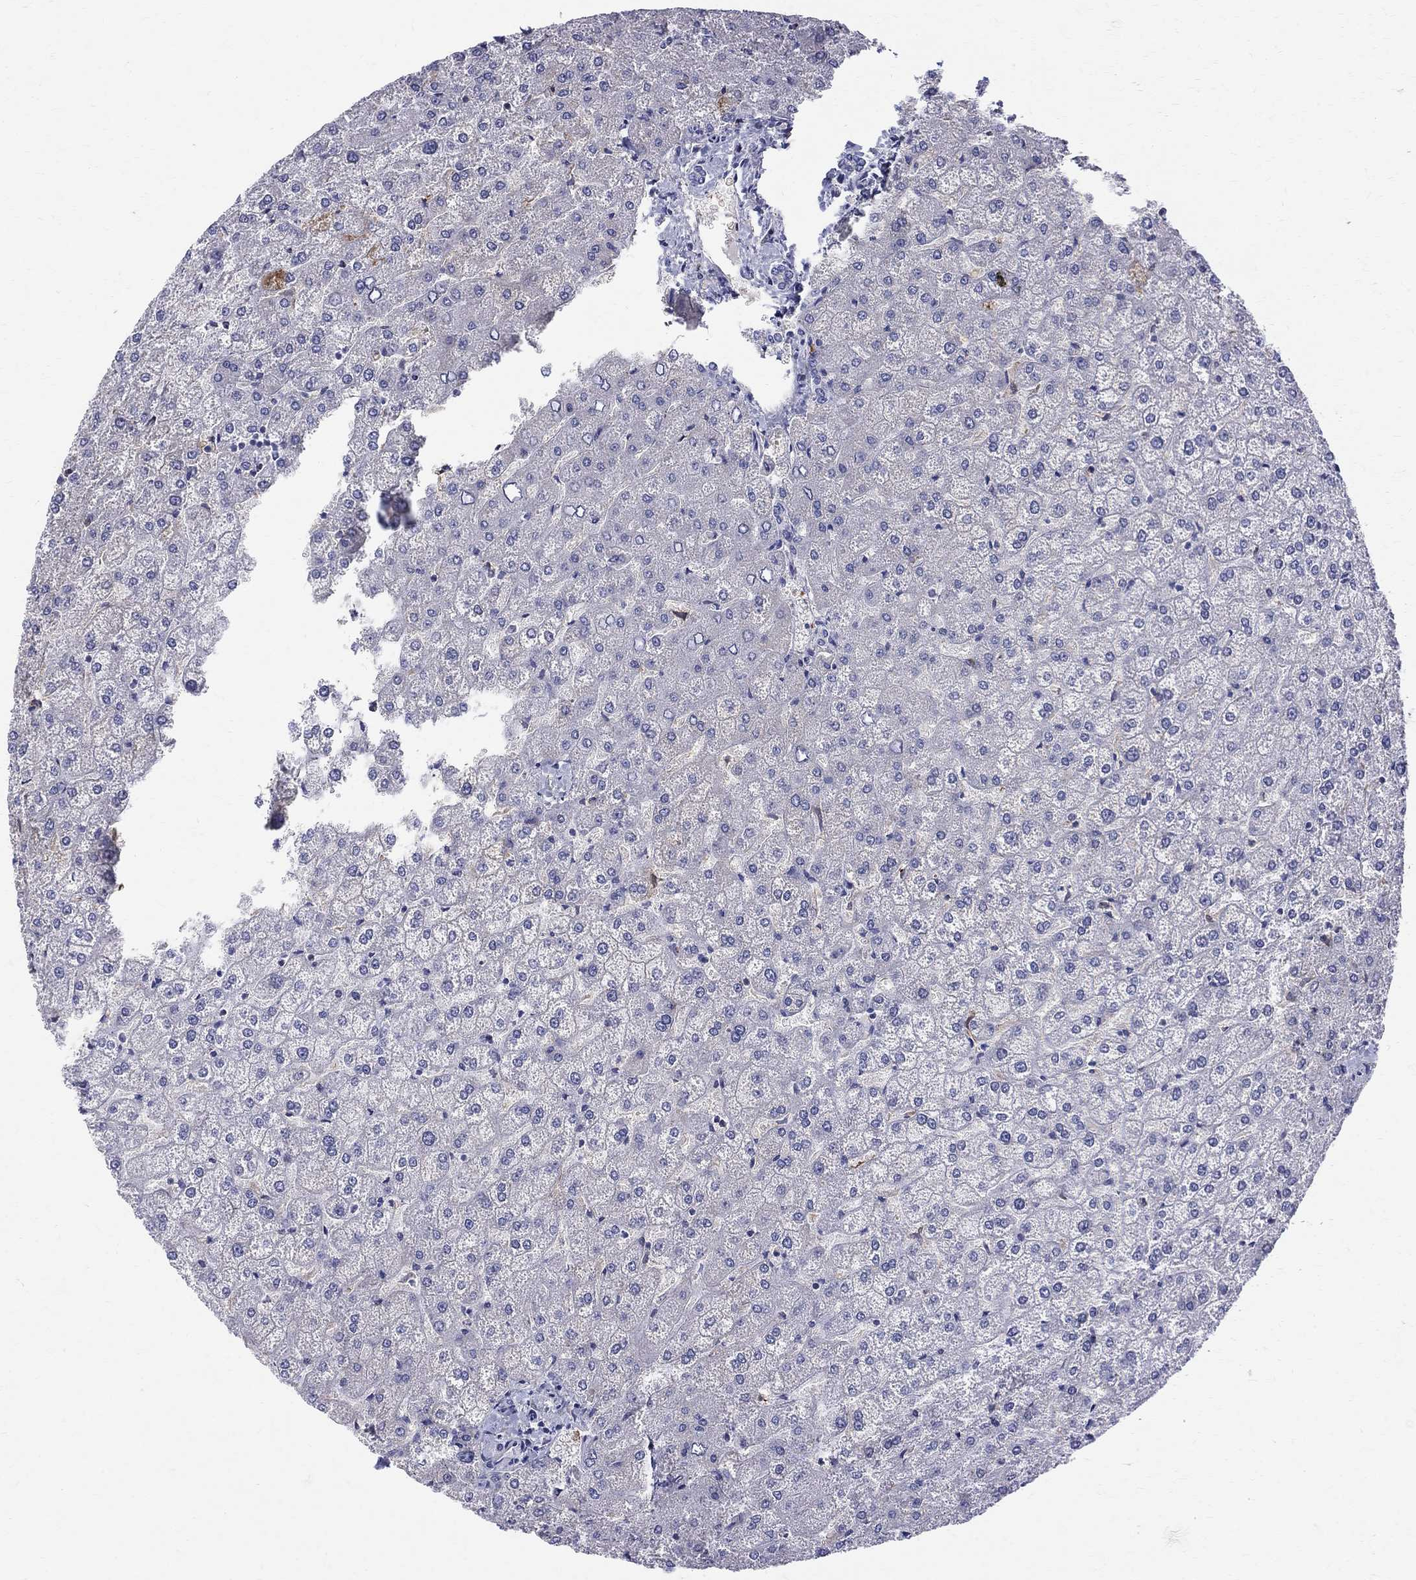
{"staining": {"intensity": "negative", "quantity": "none", "location": "none"}, "tissue": "liver", "cell_type": "Cholangiocytes", "image_type": "normal", "snomed": [{"axis": "morphology", "description": "Normal tissue, NOS"}, {"axis": "topography", "description": "Liver"}], "caption": "Cholangiocytes show no significant protein staining in benign liver.", "gene": "AGER", "patient": {"sex": "female", "age": 32}}